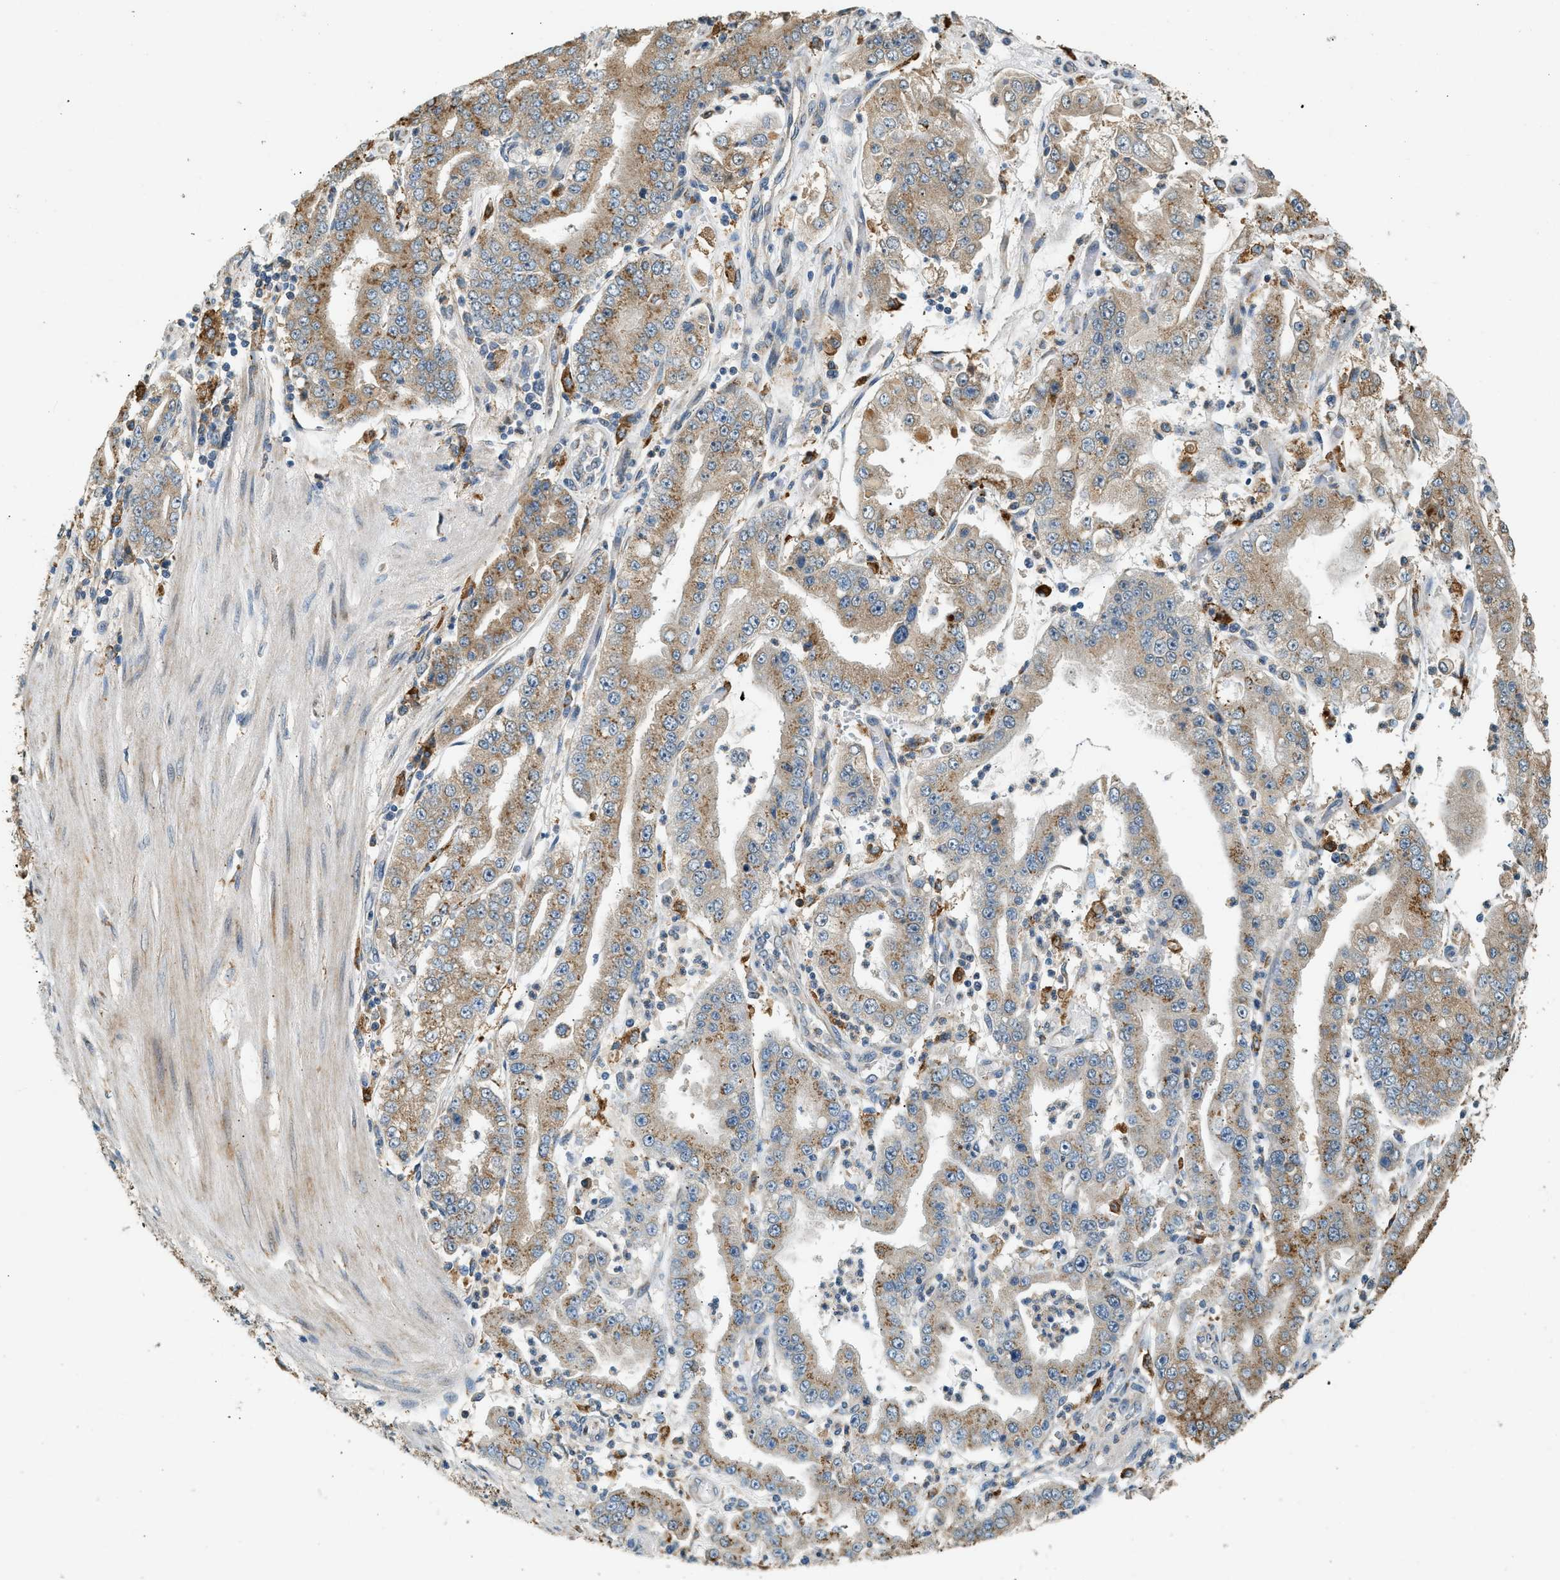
{"staining": {"intensity": "moderate", "quantity": ">75%", "location": "cytoplasmic/membranous"}, "tissue": "stomach cancer", "cell_type": "Tumor cells", "image_type": "cancer", "snomed": [{"axis": "morphology", "description": "Adenocarcinoma, NOS"}, {"axis": "topography", "description": "Stomach"}], "caption": "This histopathology image shows immunohistochemistry staining of human adenocarcinoma (stomach), with medium moderate cytoplasmic/membranous expression in approximately >75% of tumor cells.", "gene": "CTSB", "patient": {"sex": "male", "age": 76}}